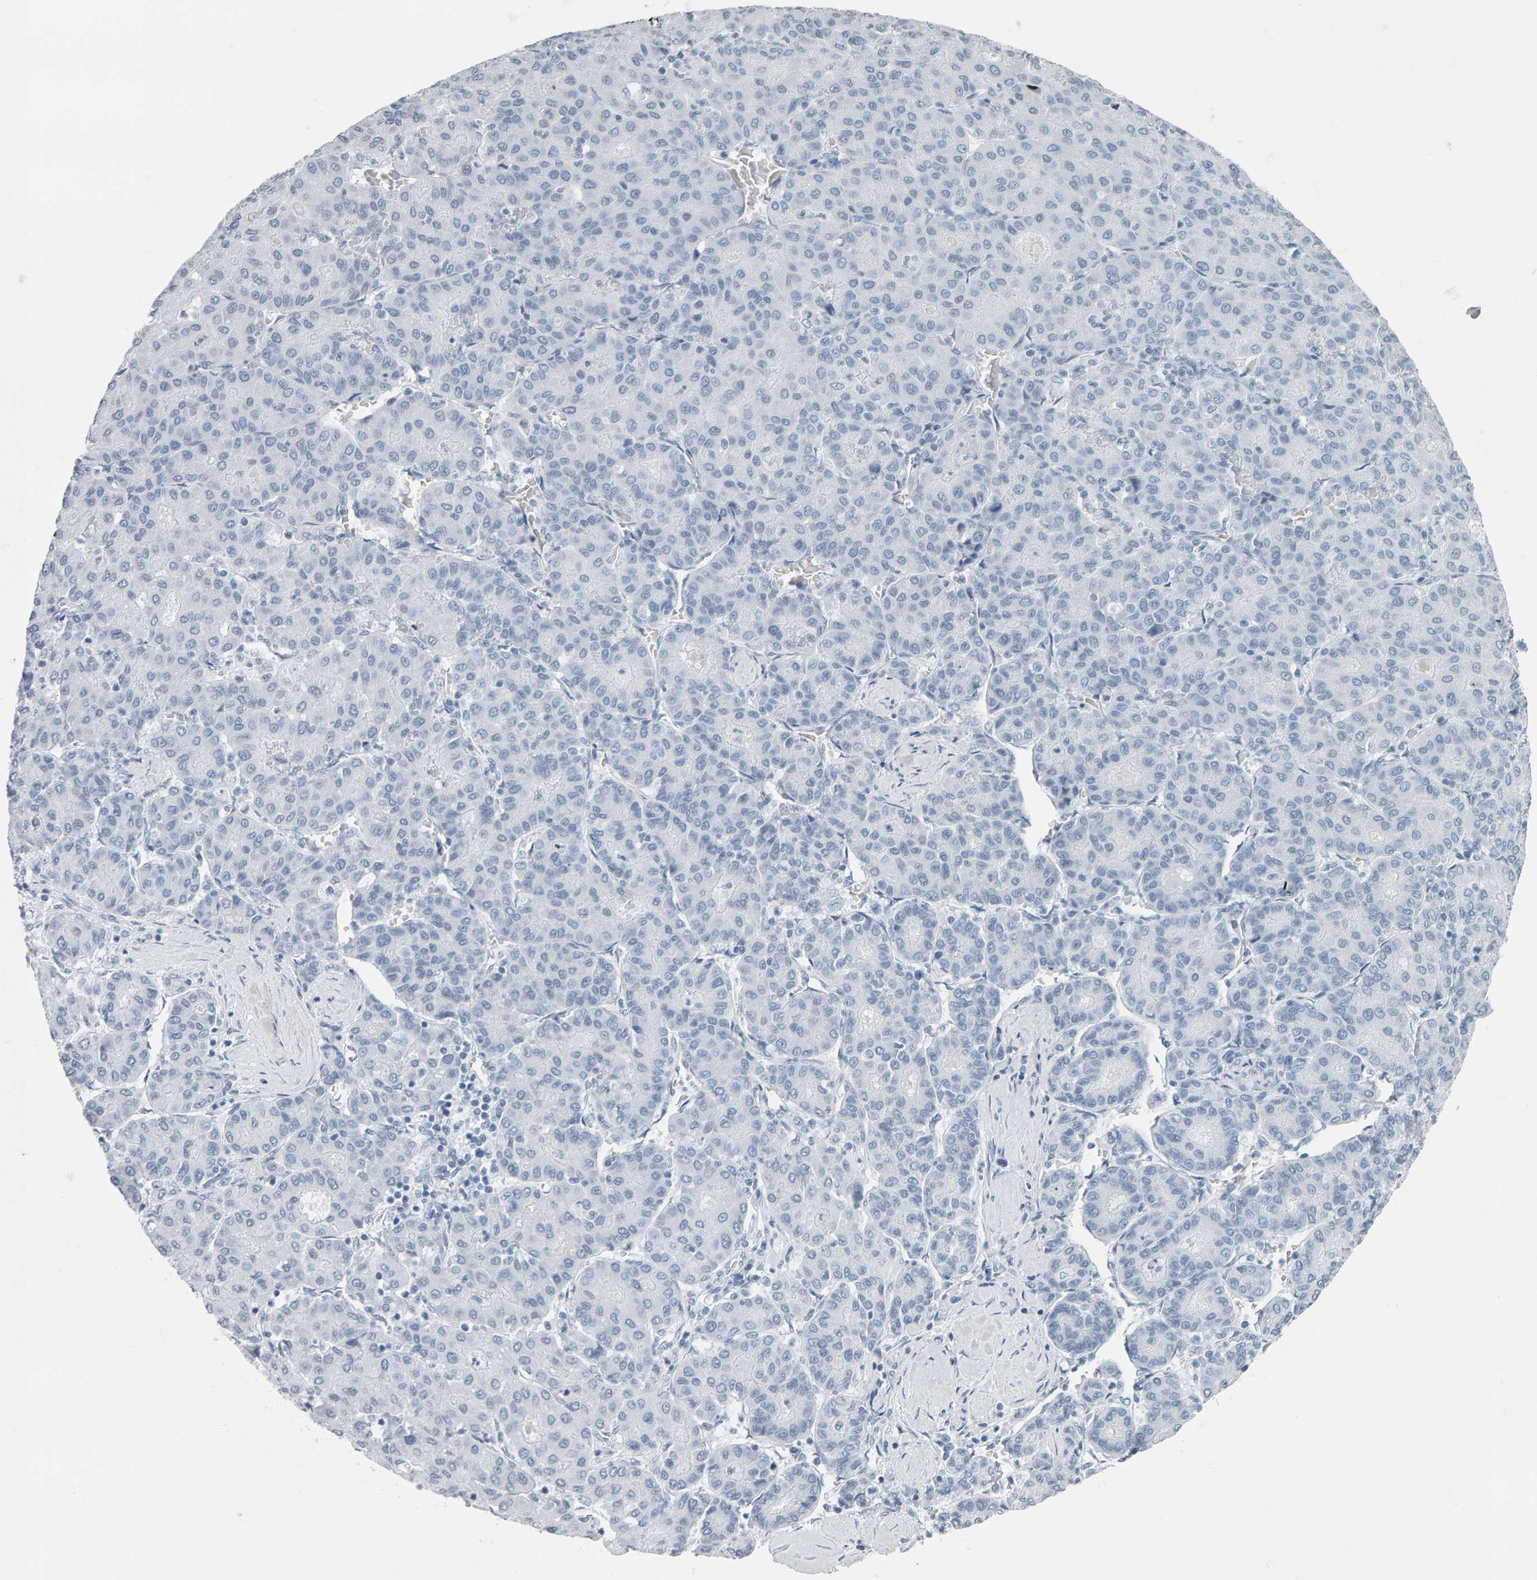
{"staining": {"intensity": "negative", "quantity": "none", "location": "none"}, "tissue": "liver cancer", "cell_type": "Tumor cells", "image_type": "cancer", "snomed": [{"axis": "morphology", "description": "Carcinoma, Hepatocellular, NOS"}, {"axis": "topography", "description": "Liver"}], "caption": "Immunohistochemistry (IHC) of human liver cancer (hepatocellular carcinoma) shows no staining in tumor cells.", "gene": "SPACA3", "patient": {"sex": "male", "age": 65}}